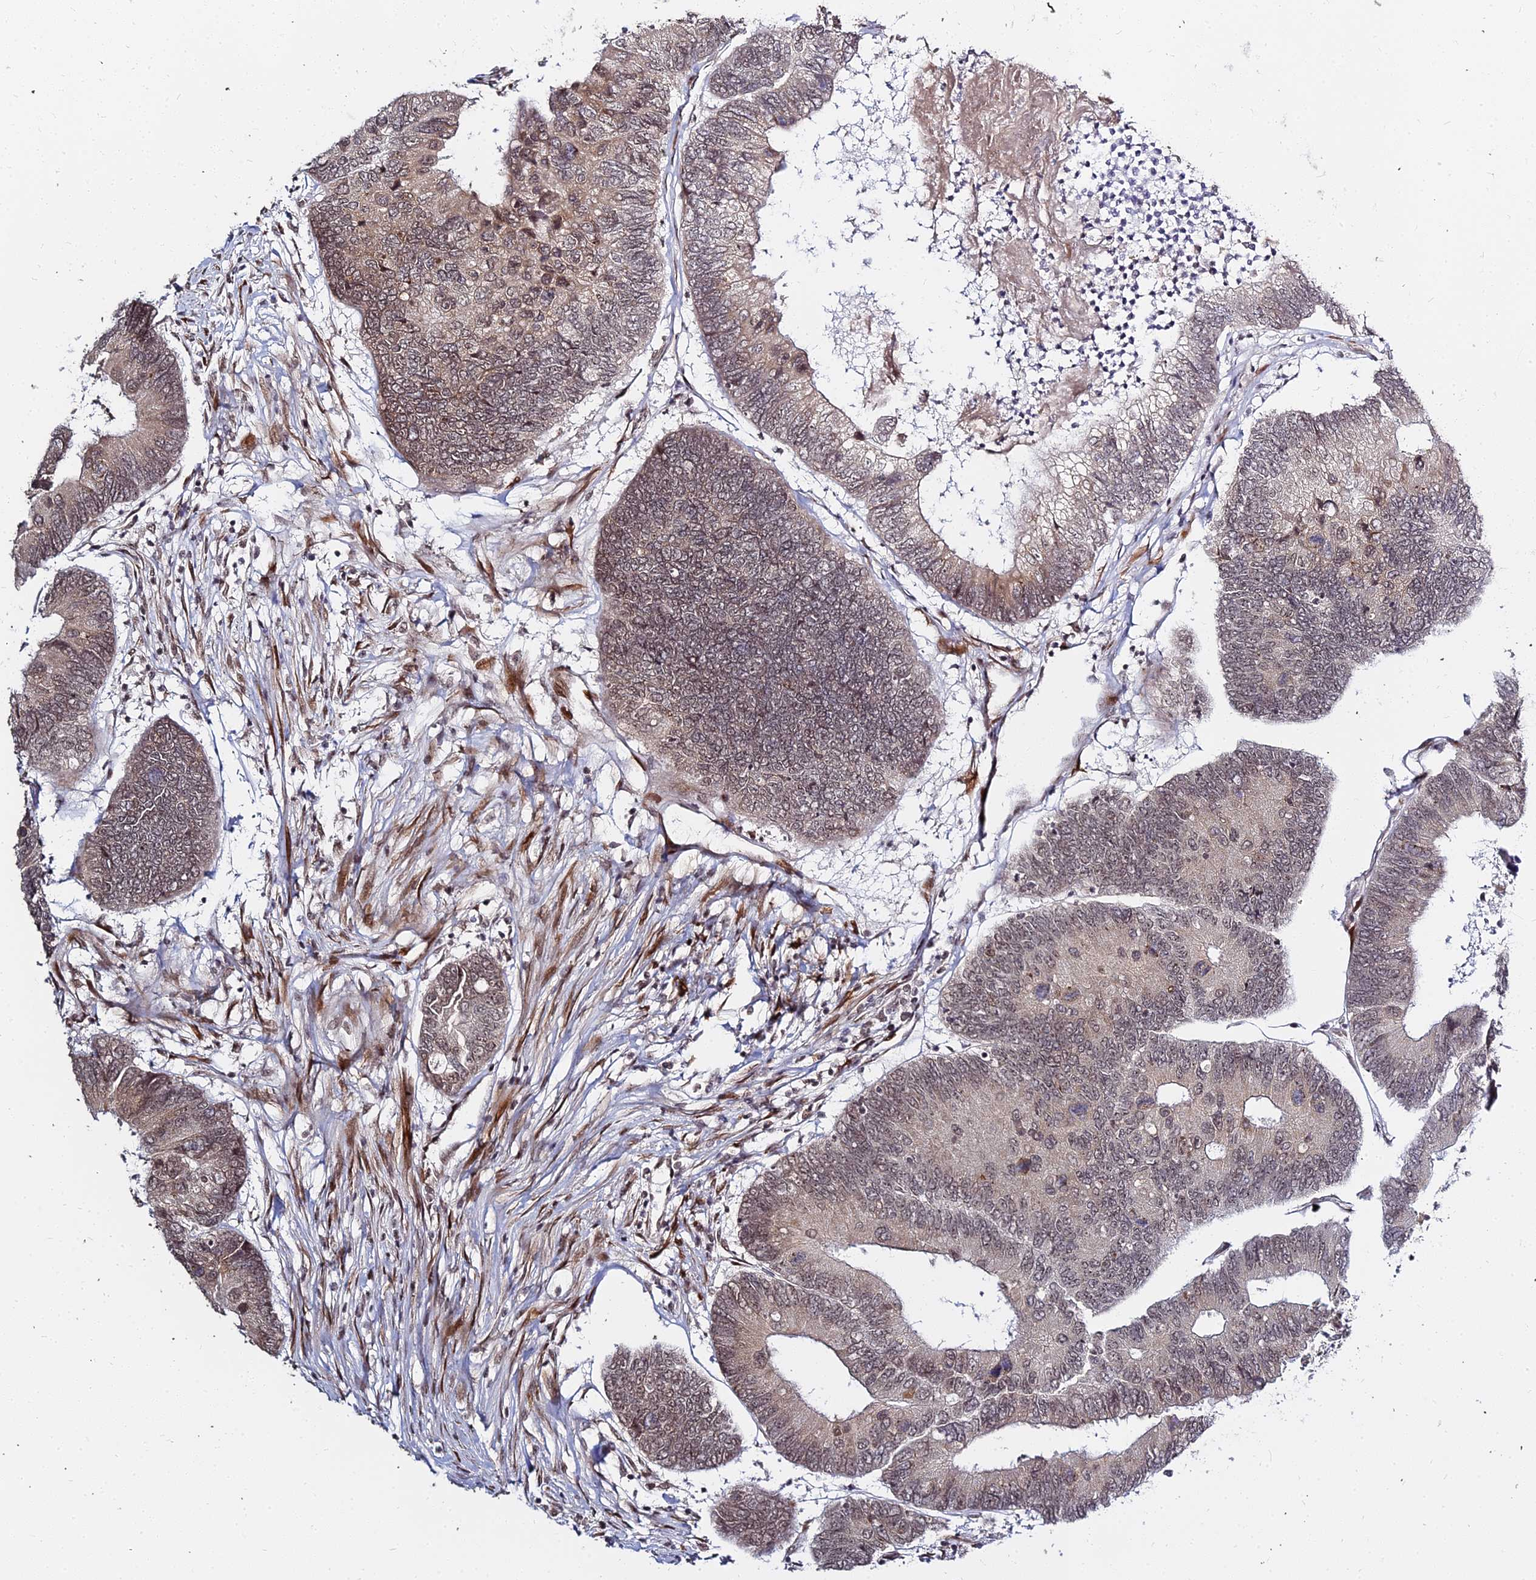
{"staining": {"intensity": "weak", "quantity": "25%-75%", "location": "nuclear"}, "tissue": "colorectal cancer", "cell_type": "Tumor cells", "image_type": "cancer", "snomed": [{"axis": "morphology", "description": "Adenocarcinoma, NOS"}, {"axis": "topography", "description": "Colon"}], "caption": "This micrograph demonstrates IHC staining of human colorectal cancer (adenocarcinoma), with low weak nuclear expression in approximately 25%-75% of tumor cells.", "gene": "ABCA2", "patient": {"sex": "female", "age": 67}}